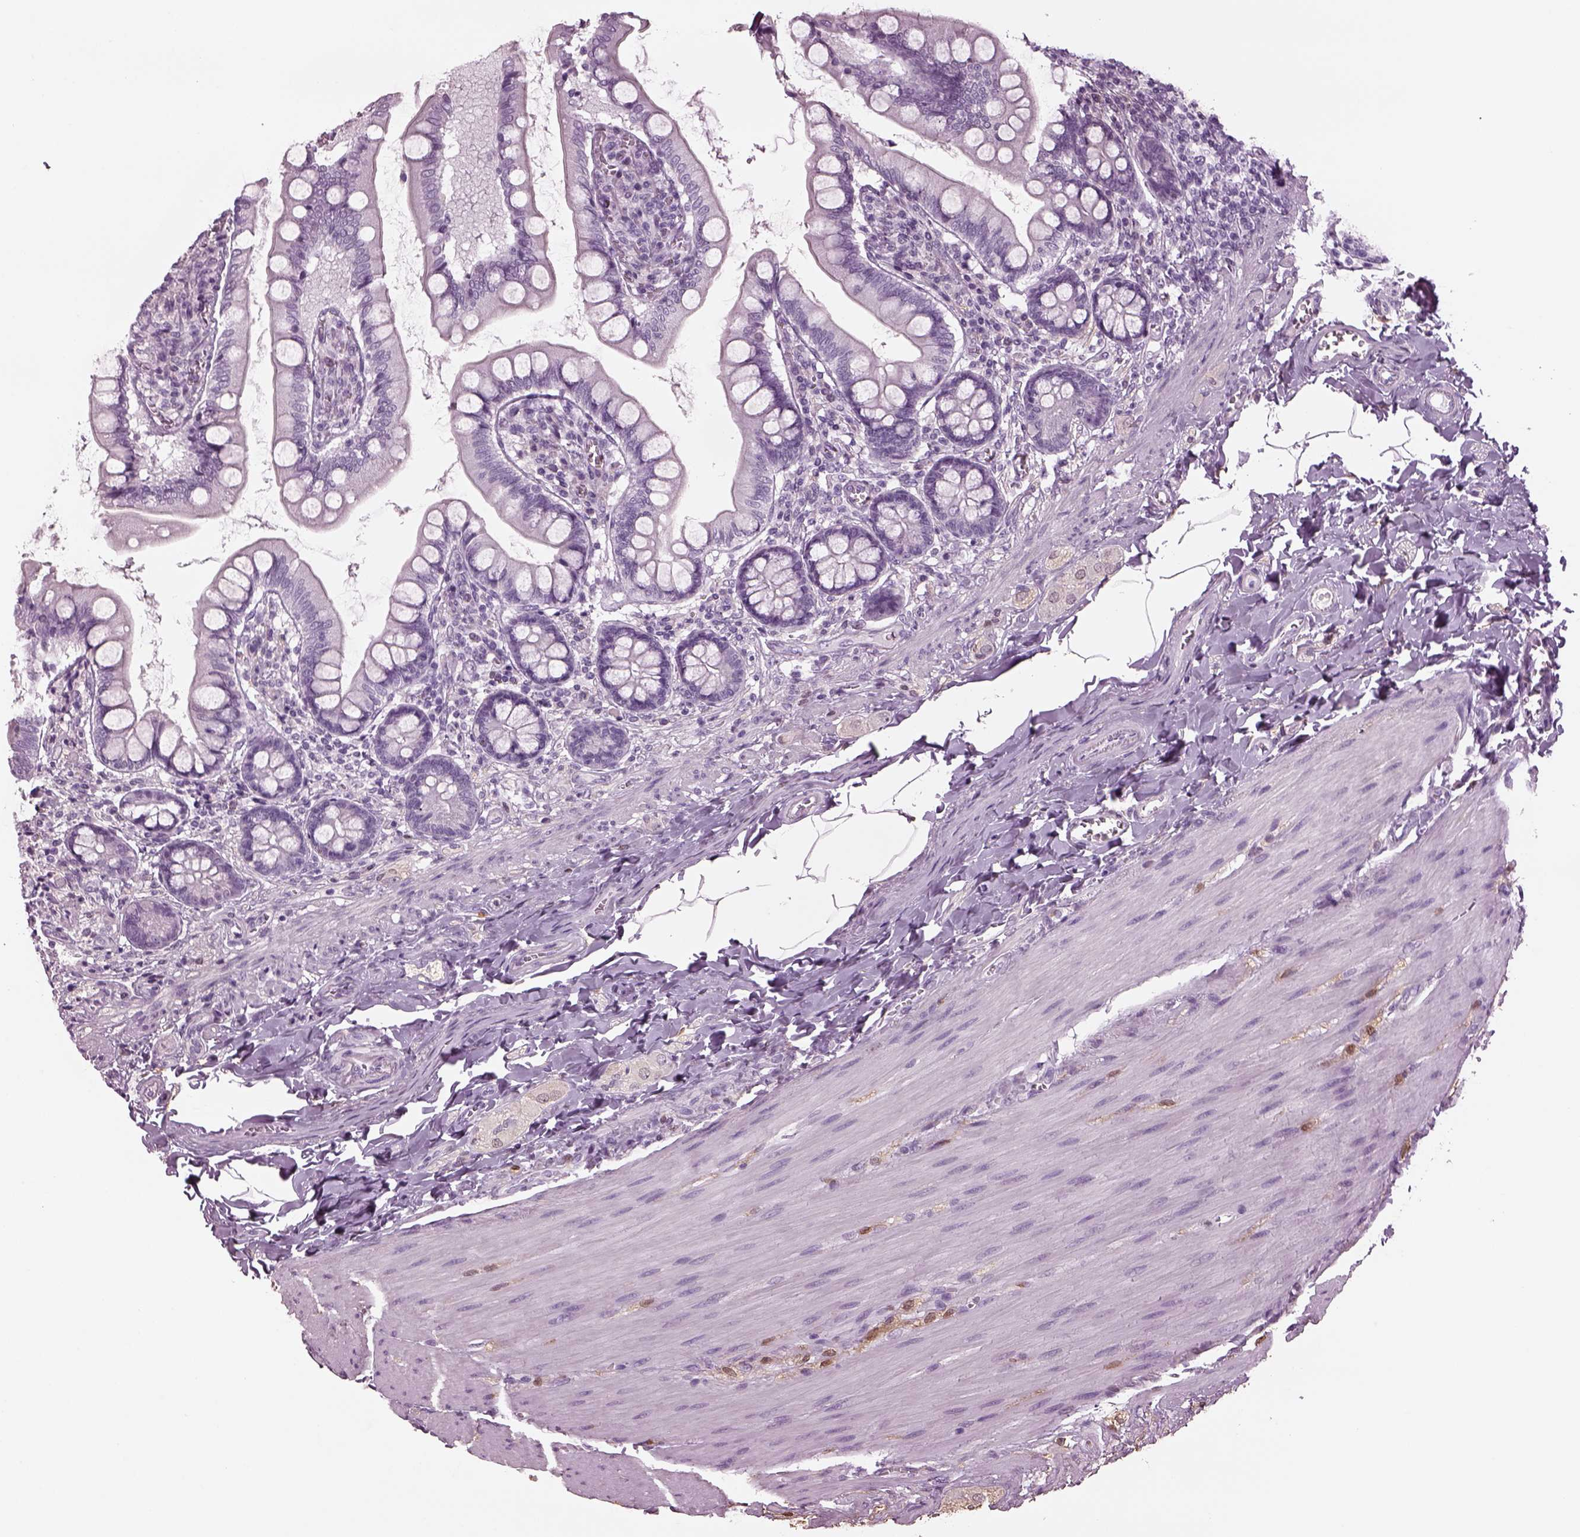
{"staining": {"intensity": "negative", "quantity": "none", "location": "none"}, "tissue": "small intestine", "cell_type": "Glandular cells", "image_type": "normal", "snomed": [{"axis": "morphology", "description": "Normal tissue, NOS"}, {"axis": "topography", "description": "Small intestine"}], "caption": "Immunohistochemistry histopathology image of normal small intestine: human small intestine stained with DAB displays no significant protein expression in glandular cells.", "gene": "TPPP2", "patient": {"sex": "female", "age": 56}}